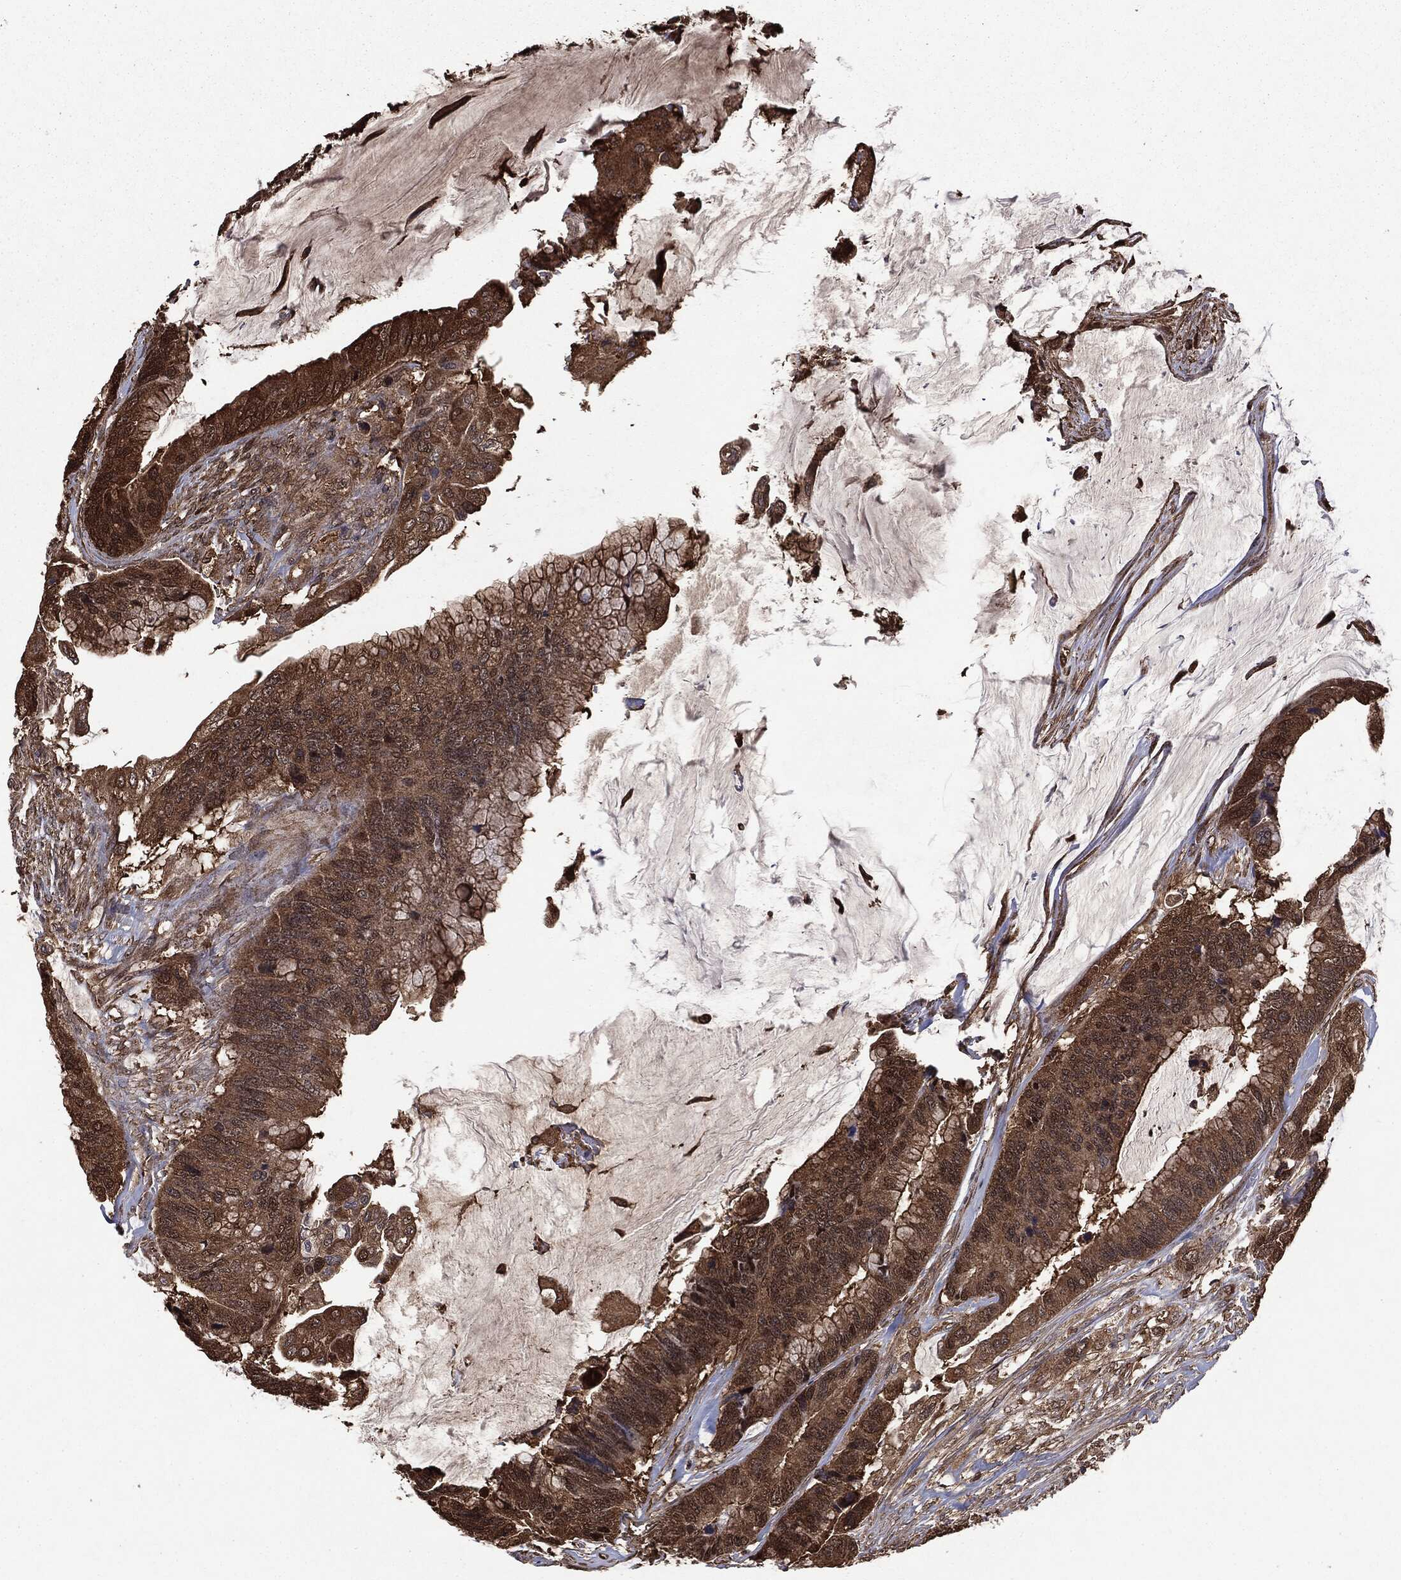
{"staining": {"intensity": "strong", "quantity": ">75%", "location": "cytoplasmic/membranous"}, "tissue": "colorectal cancer", "cell_type": "Tumor cells", "image_type": "cancer", "snomed": [{"axis": "morphology", "description": "Adenocarcinoma, NOS"}, {"axis": "topography", "description": "Rectum"}], "caption": "The image displays a brown stain indicating the presence of a protein in the cytoplasmic/membranous of tumor cells in colorectal cancer.", "gene": "NME1", "patient": {"sex": "female", "age": 59}}